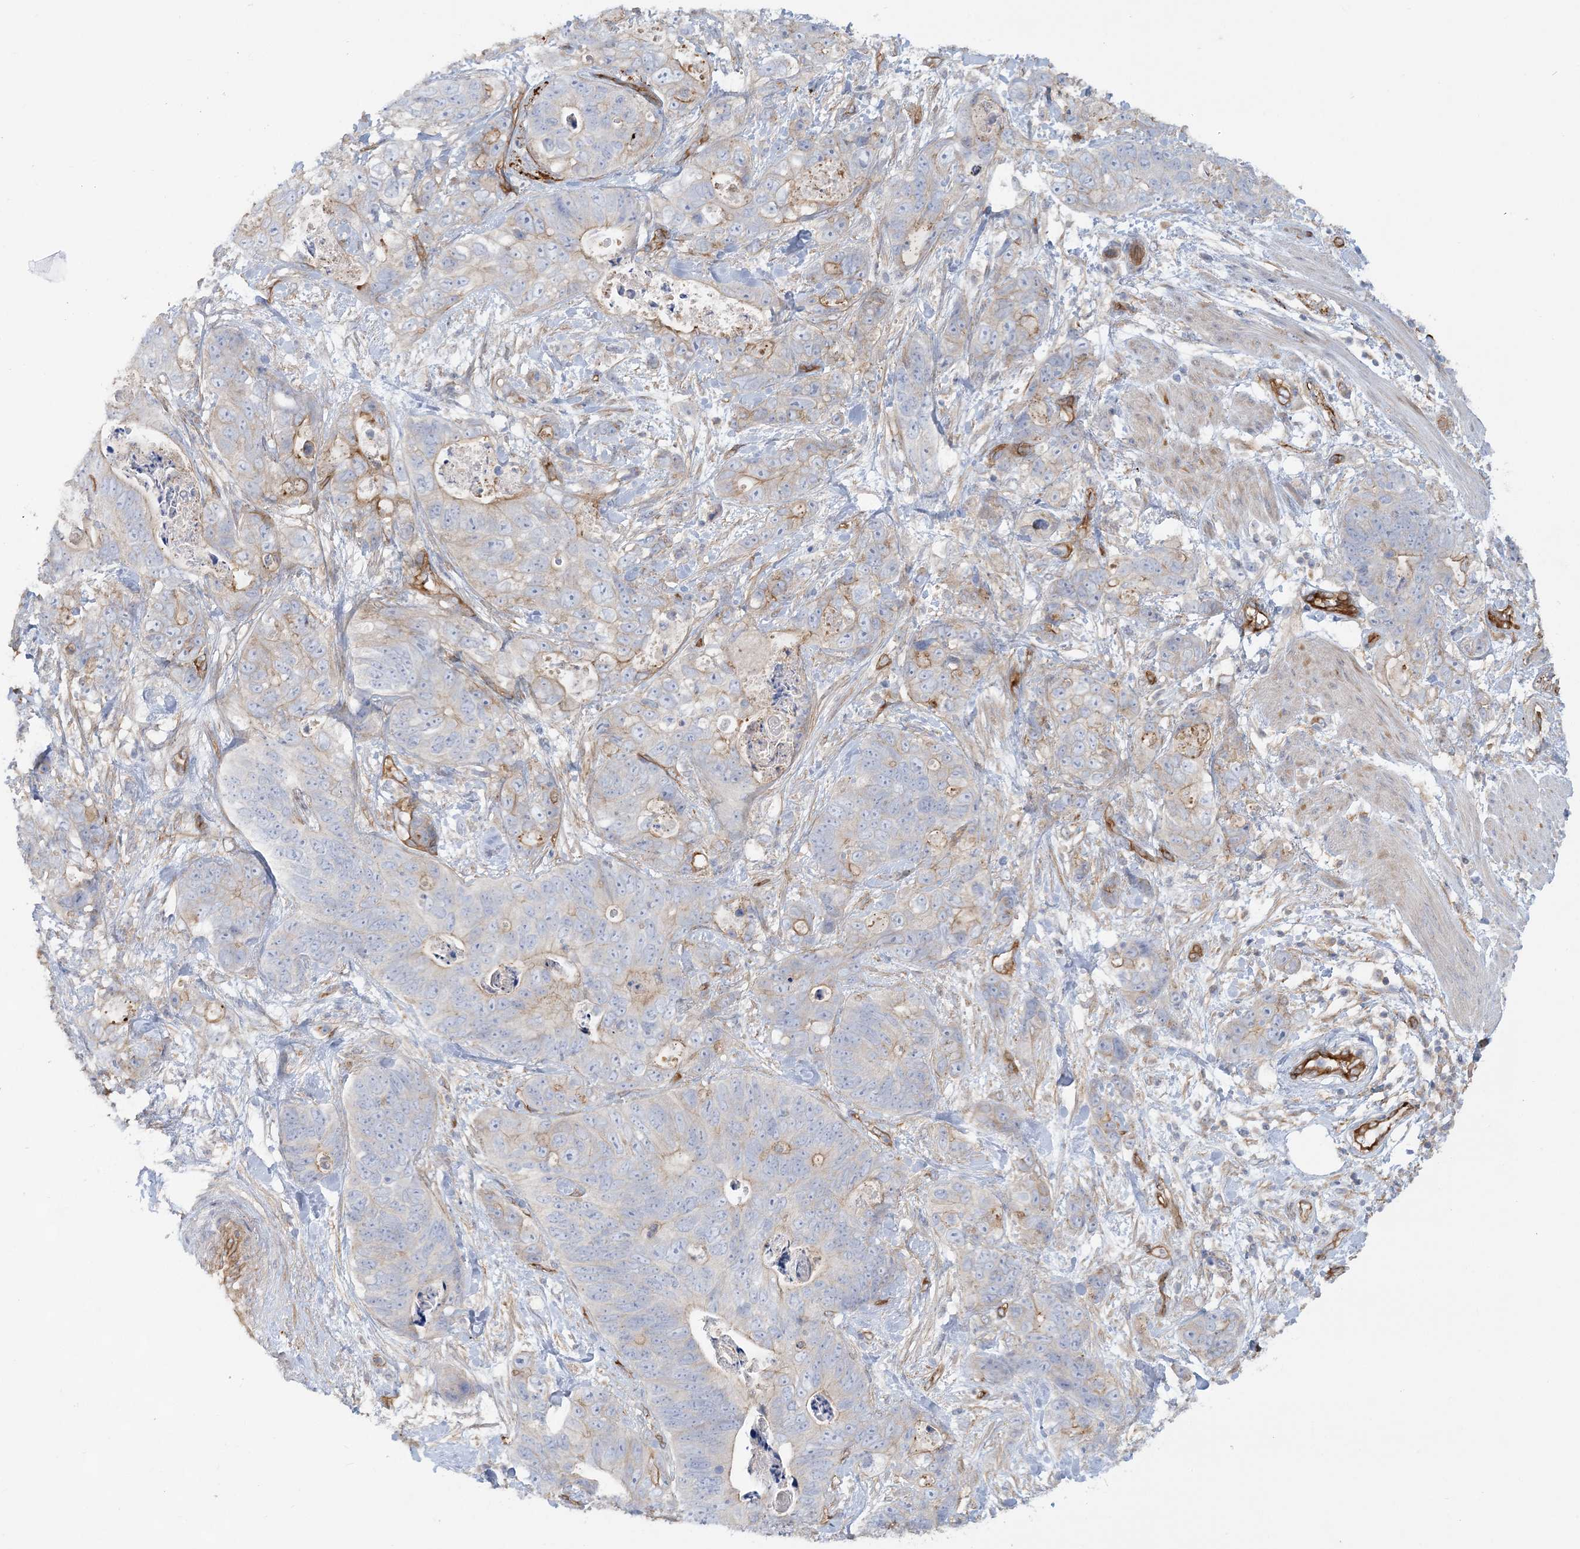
{"staining": {"intensity": "weak", "quantity": "<25%", "location": "cytoplasmic/membranous"}, "tissue": "stomach cancer", "cell_type": "Tumor cells", "image_type": "cancer", "snomed": [{"axis": "morphology", "description": "Normal tissue, NOS"}, {"axis": "morphology", "description": "Adenocarcinoma, NOS"}, {"axis": "topography", "description": "Stomach"}], "caption": "Immunohistochemistry micrograph of stomach adenocarcinoma stained for a protein (brown), which exhibits no expression in tumor cells.", "gene": "RAI14", "patient": {"sex": "female", "age": 89}}